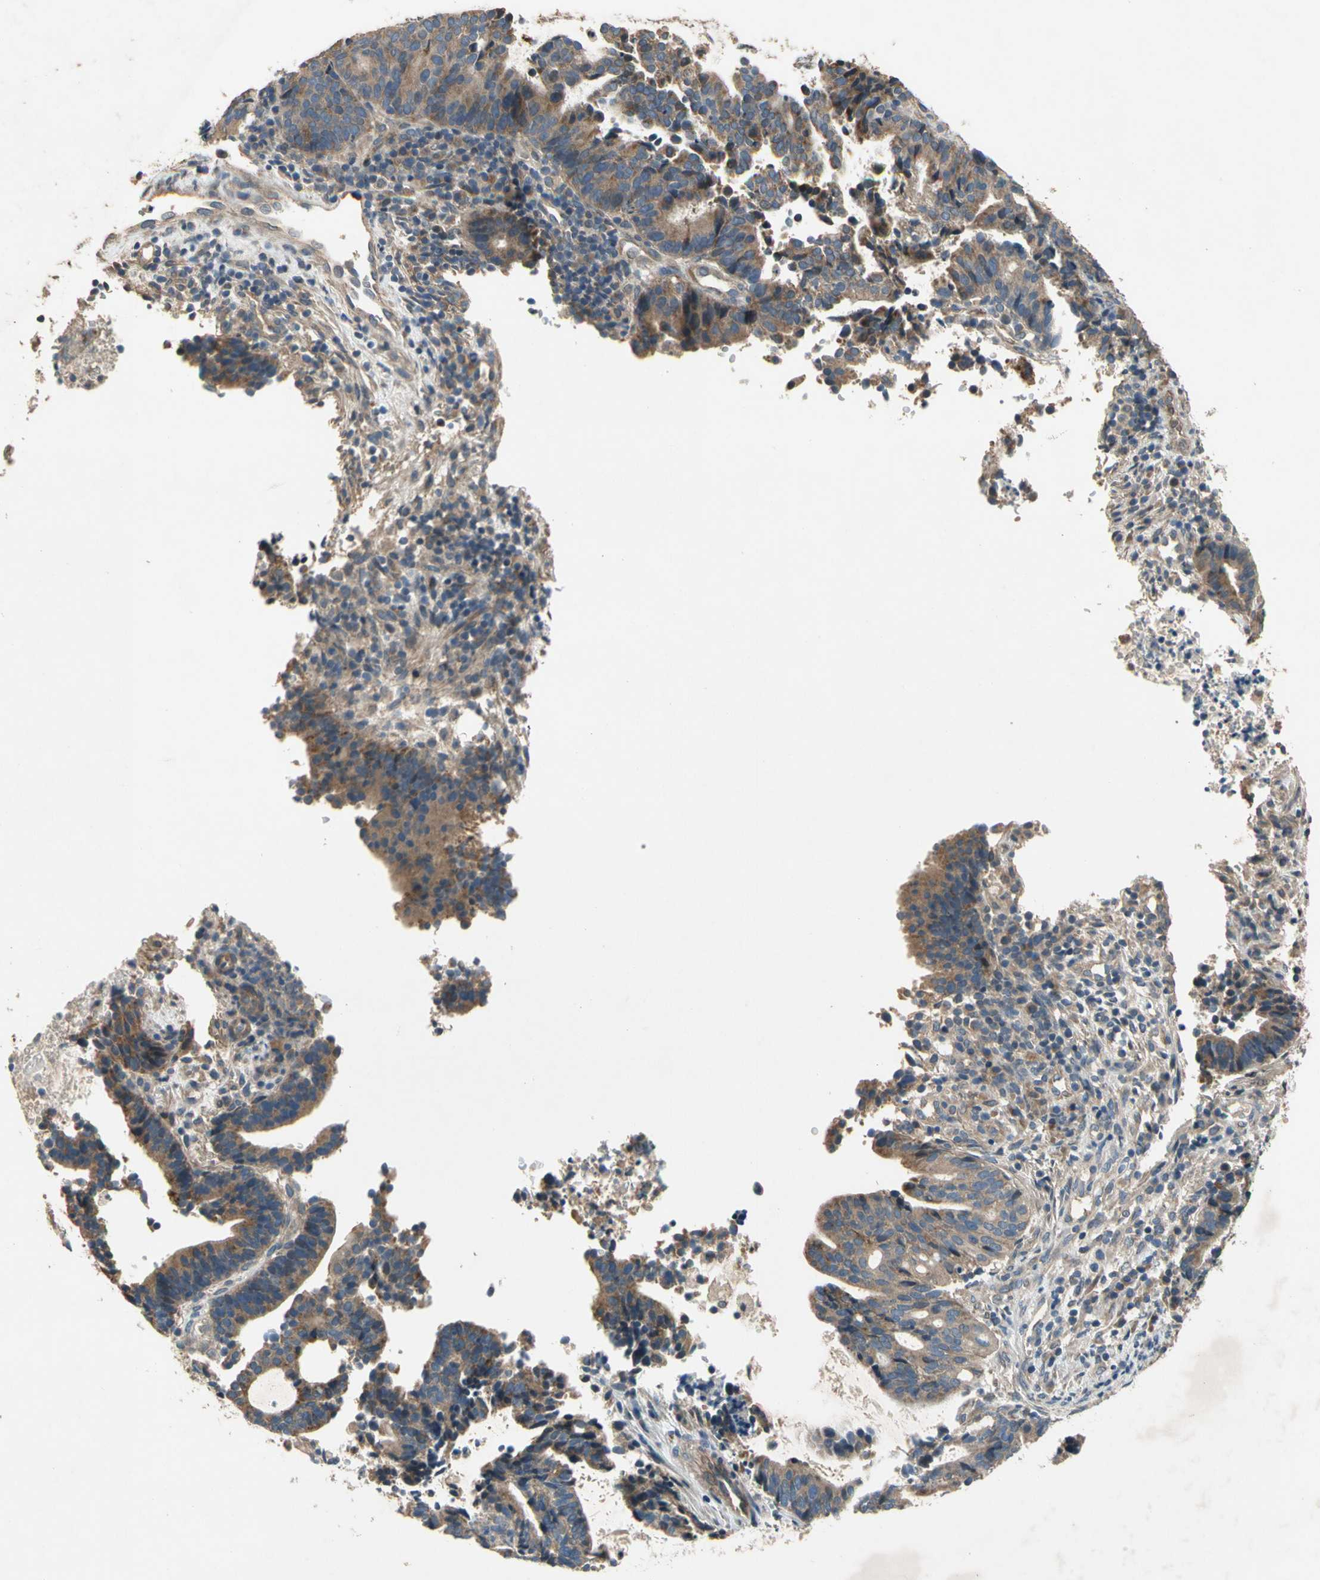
{"staining": {"intensity": "moderate", "quantity": "25%-75%", "location": "cytoplasmic/membranous"}, "tissue": "endometrial cancer", "cell_type": "Tumor cells", "image_type": "cancer", "snomed": [{"axis": "morphology", "description": "Adenocarcinoma, NOS"}, {"axis": "topography", "description": "Uterus"}], "caption": "A brown stain highlights moderate cytoplasmic/membranous positivity of a protein in endometrial cancer tumor cells. (DAB IHC with brightfield microscopy, high magnification).", "gene": "ALKBH3", "patient": {"sex": "female", "age": 83}}